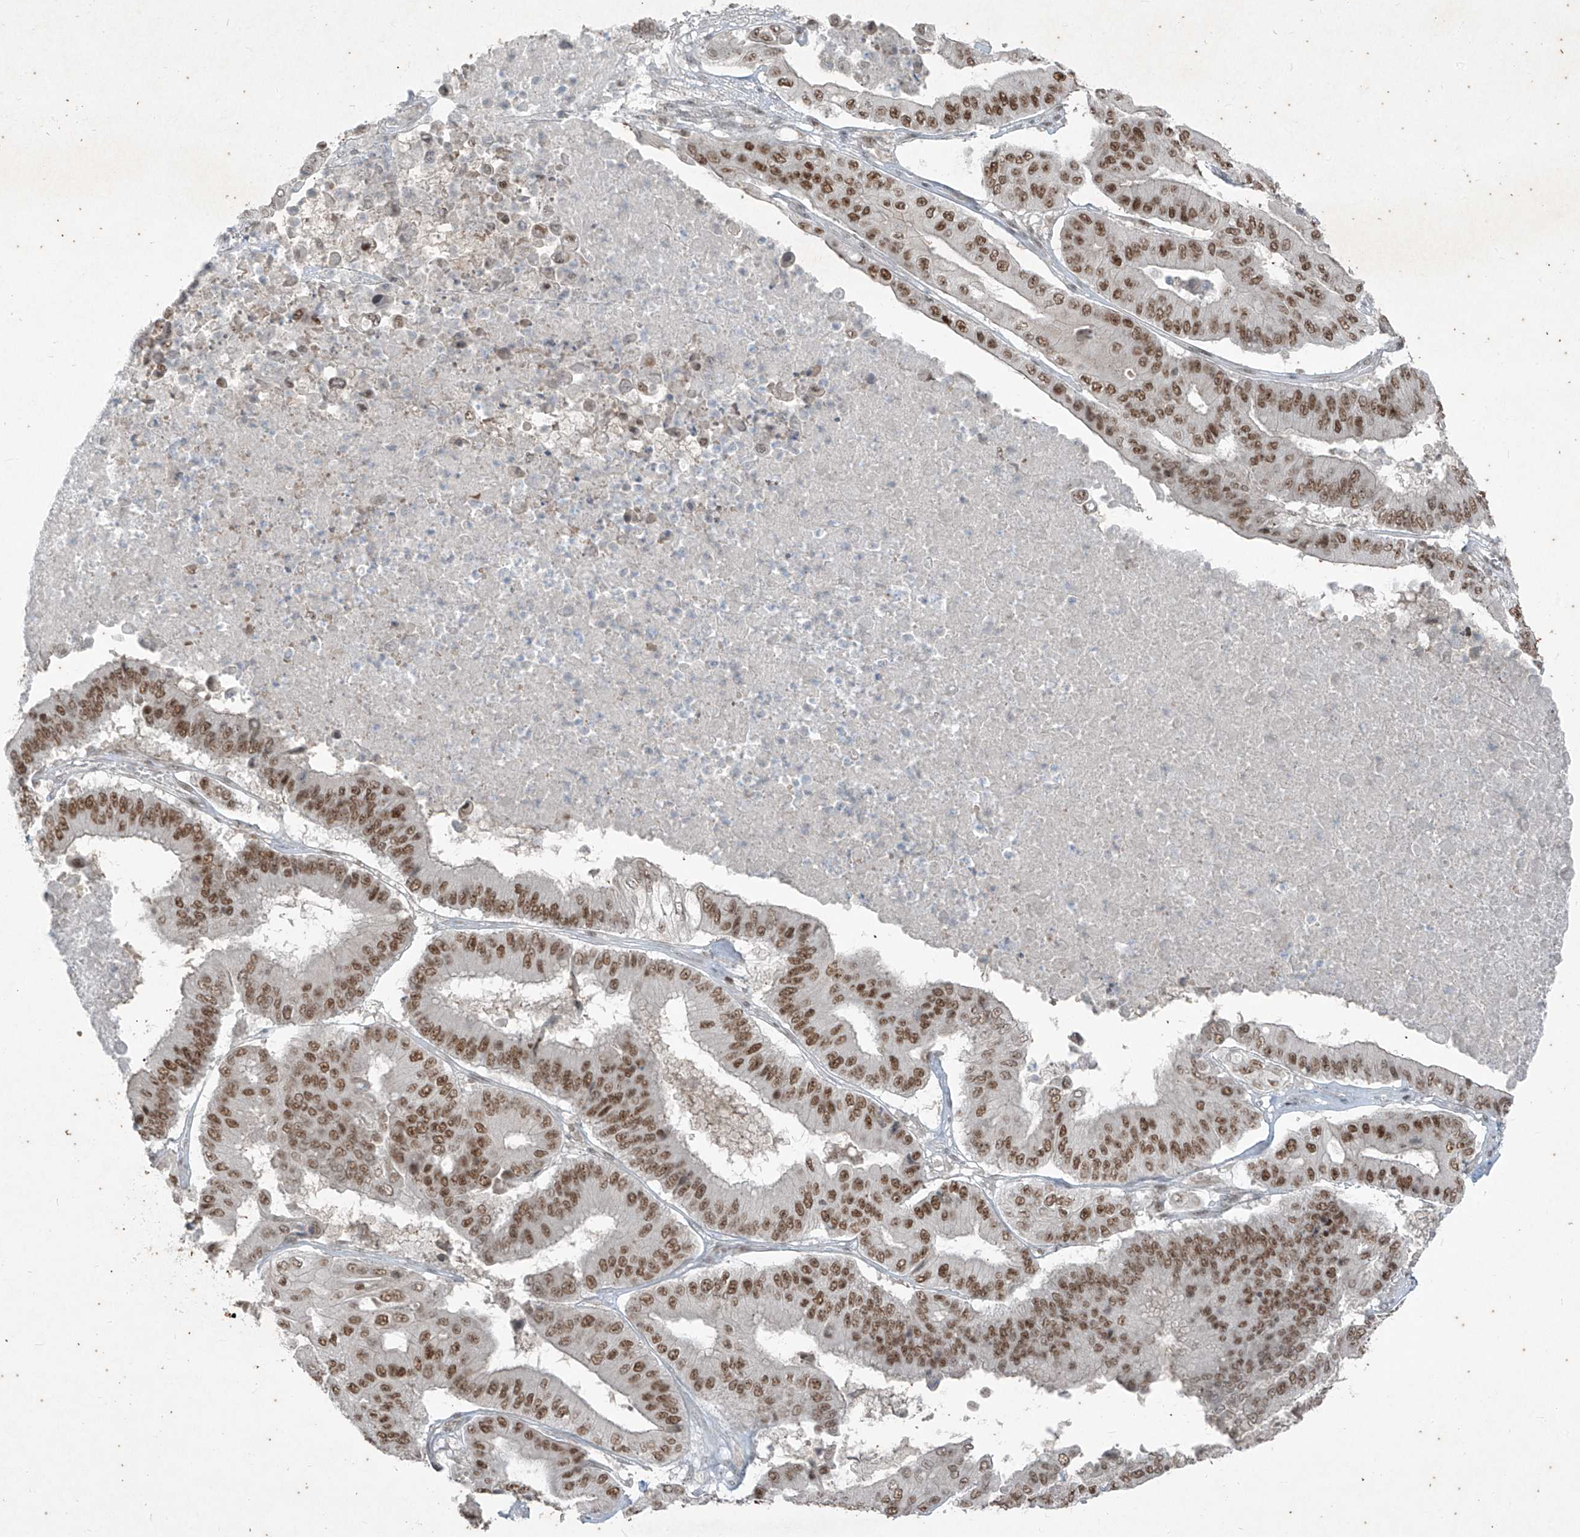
{"staining": {"intensity": "moderate", "quantity": ">75%", "location": "nuclear"}, "tissue": "pancreatic cancer", "cell_type": "Tumor cells", "image_type": "cancer", "snomed": [{"axis": "morphology", "description": "Adenocarcinoma, NOS"}, {"axis": "topography", "description": "Pancreas"}], "caption": "Tumor cells reveal medium levels of moderate nuclear positivity in approximately >75% of cells in pancreatic cancer (adenocarcinoma).", "gene": "ZNF354B", "patient": {"sex": "female", "age": 77}}